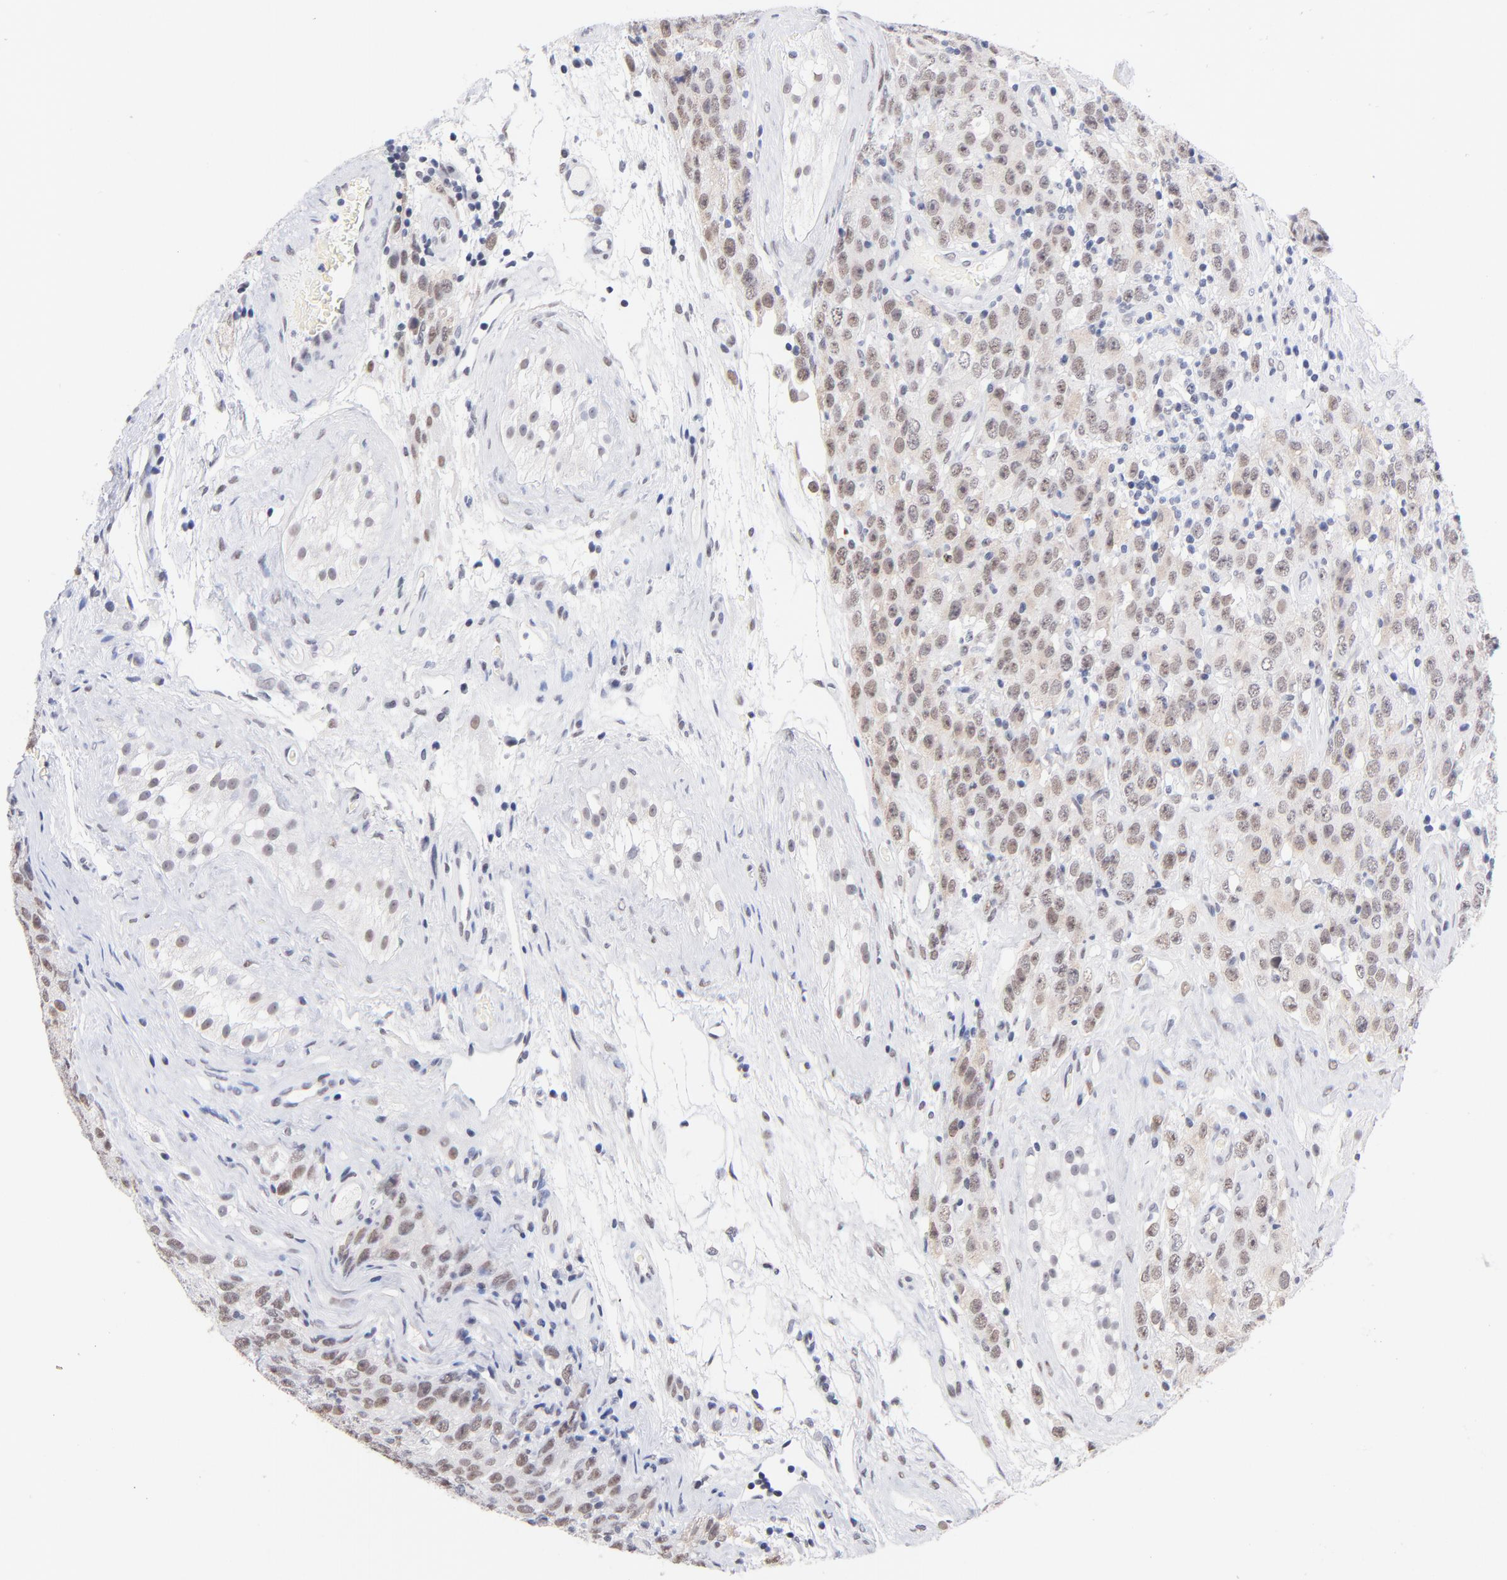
{"staining": {"intensity": "weak", "quantity": ">75%", "location": "nuclear"}, "tissue": "testis cancer", "cell_type": "Tumor cells", "image_type": "cancer", "snomed": [{"axis": "morphology", "description": "Seminoma, NOS"}, {"axis": "topography", "description": "Testis"}], "caption": "Immunohistochemistry of human seminoma (testis) demonstrates low levels of weak nuclear expression in about >75% of tumor cells.", "gene": "ZNF74", "patient": {"sex": "male", "age": 52}}